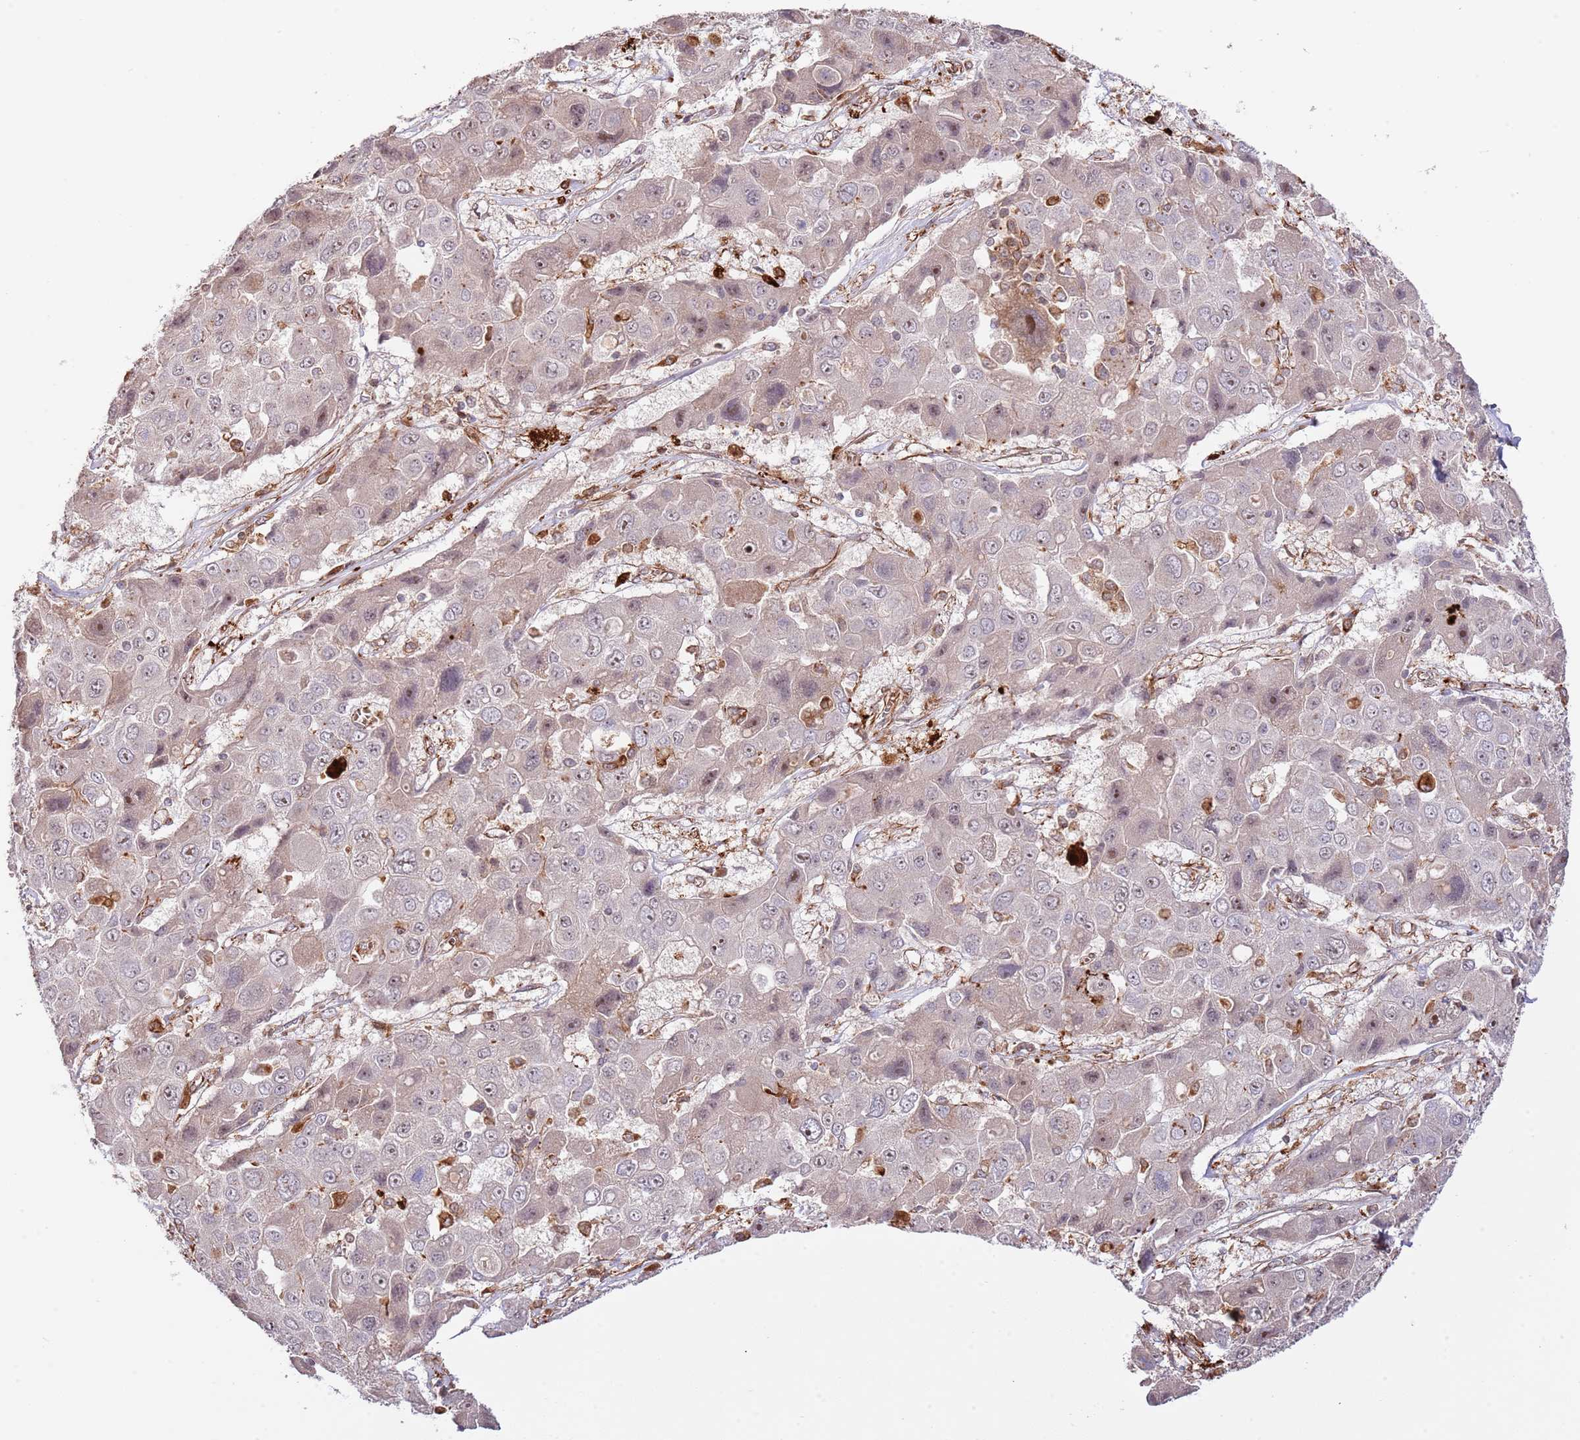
{"staining": {"intensity": "weak", "quantity": "<25%", "location": "cytoplasmic/membranous"}, "tissue": "liver cancer", "cell_type": "Tumor cells", "image_type": "cancer", "snomed": [{"axis": "morphology", "description": "Cholangiocarcinoma"}, {"axis": "topography", "description": "Liver"}], "caption": "Immunohistochemical staining of human cholangiocarcinoma (liver) shows no significant positivity in tumor cells. (DAB (3,3'-diaminobenzidine) immunohistochemistry (IHC) visualized using brightfield microscopy, high magnification).", "gene": "NEK3", "patient": {"sex": "male", "age": 67}}